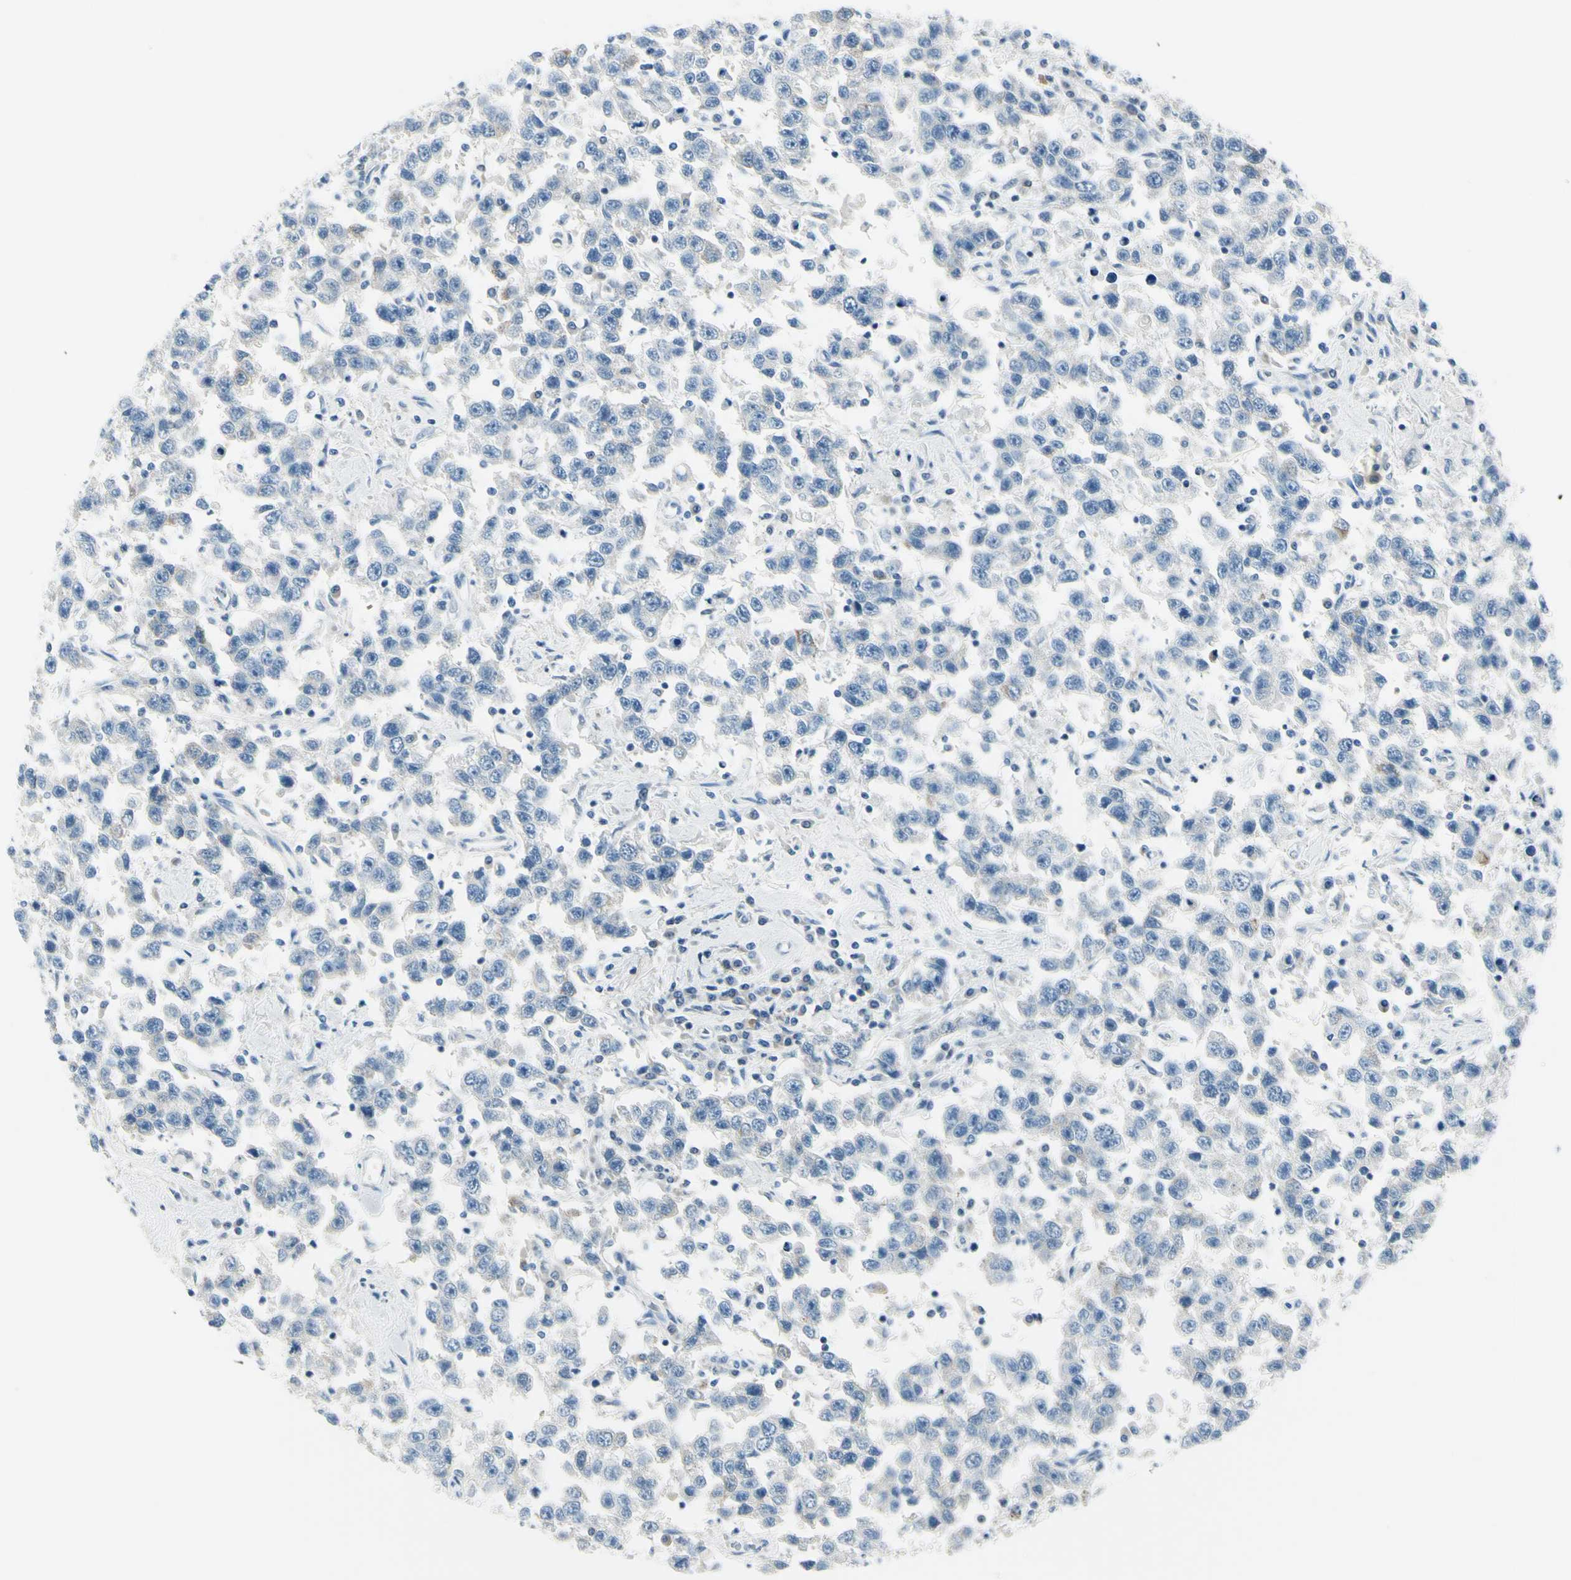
{"staining": {"intensity": "negative", "quantity": "none", "location": "none"}, "tissue": "testis cancer", "cell_type": "Tumor cells", "image_type": "cancer", "snomed": [{"axis": "morphology", "description": "Seminoma, NOS"}, {"axis": "topography", "description": "Testis"}], "caption": "Immunohistochemistry (IHC) micrograph of testis cancer stained for a protein (brown), which exhibits no expression in tumor cells.", "gene": "DLG4", "patient": {"sex": "male", "age": 41}}